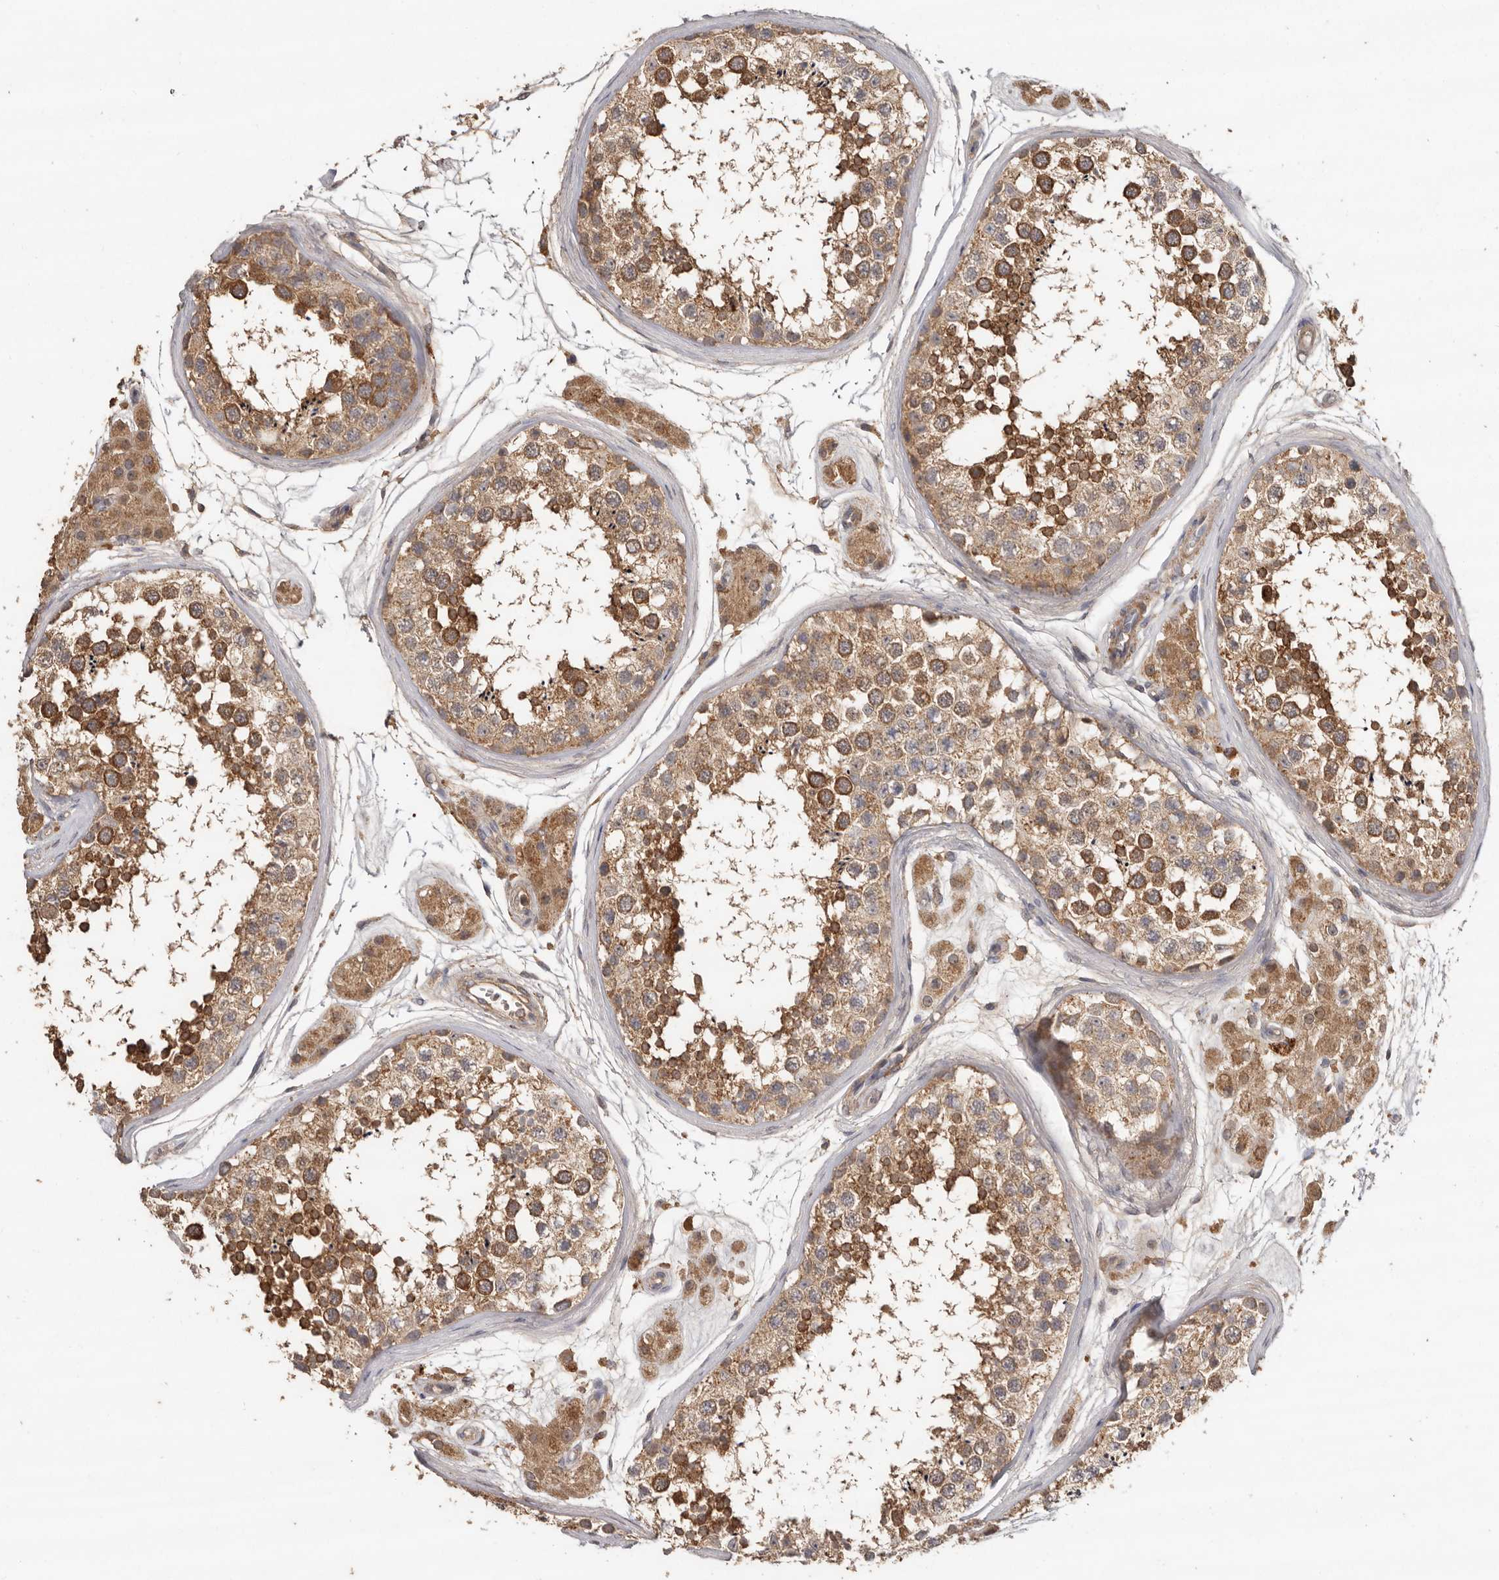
{"staining": {"intensity": "moderate", "quantity": ">75%", "location": "cytoplasmic/membranous"}, "tissue": "testis", "cell_type": "Cells in seminiferous ducts", "image_type": "normal", "snomed": [{"axis": "morphology", "description": "Normal tissue, NOS"}, {"axis": "topography", "description": "Testis"}], "caption": "IHC image of benign testis: human testis stained using immunohistochemistry (IHC) shows medium levels of moderate protein expression localized specifically in the cytoplasmic/membranous of cells in seminiferous ducts, appearing as a cytoplasmic/membranous brown color.", "gene": "RWDD1", "patient": {"sex": "male", "age": 56}}